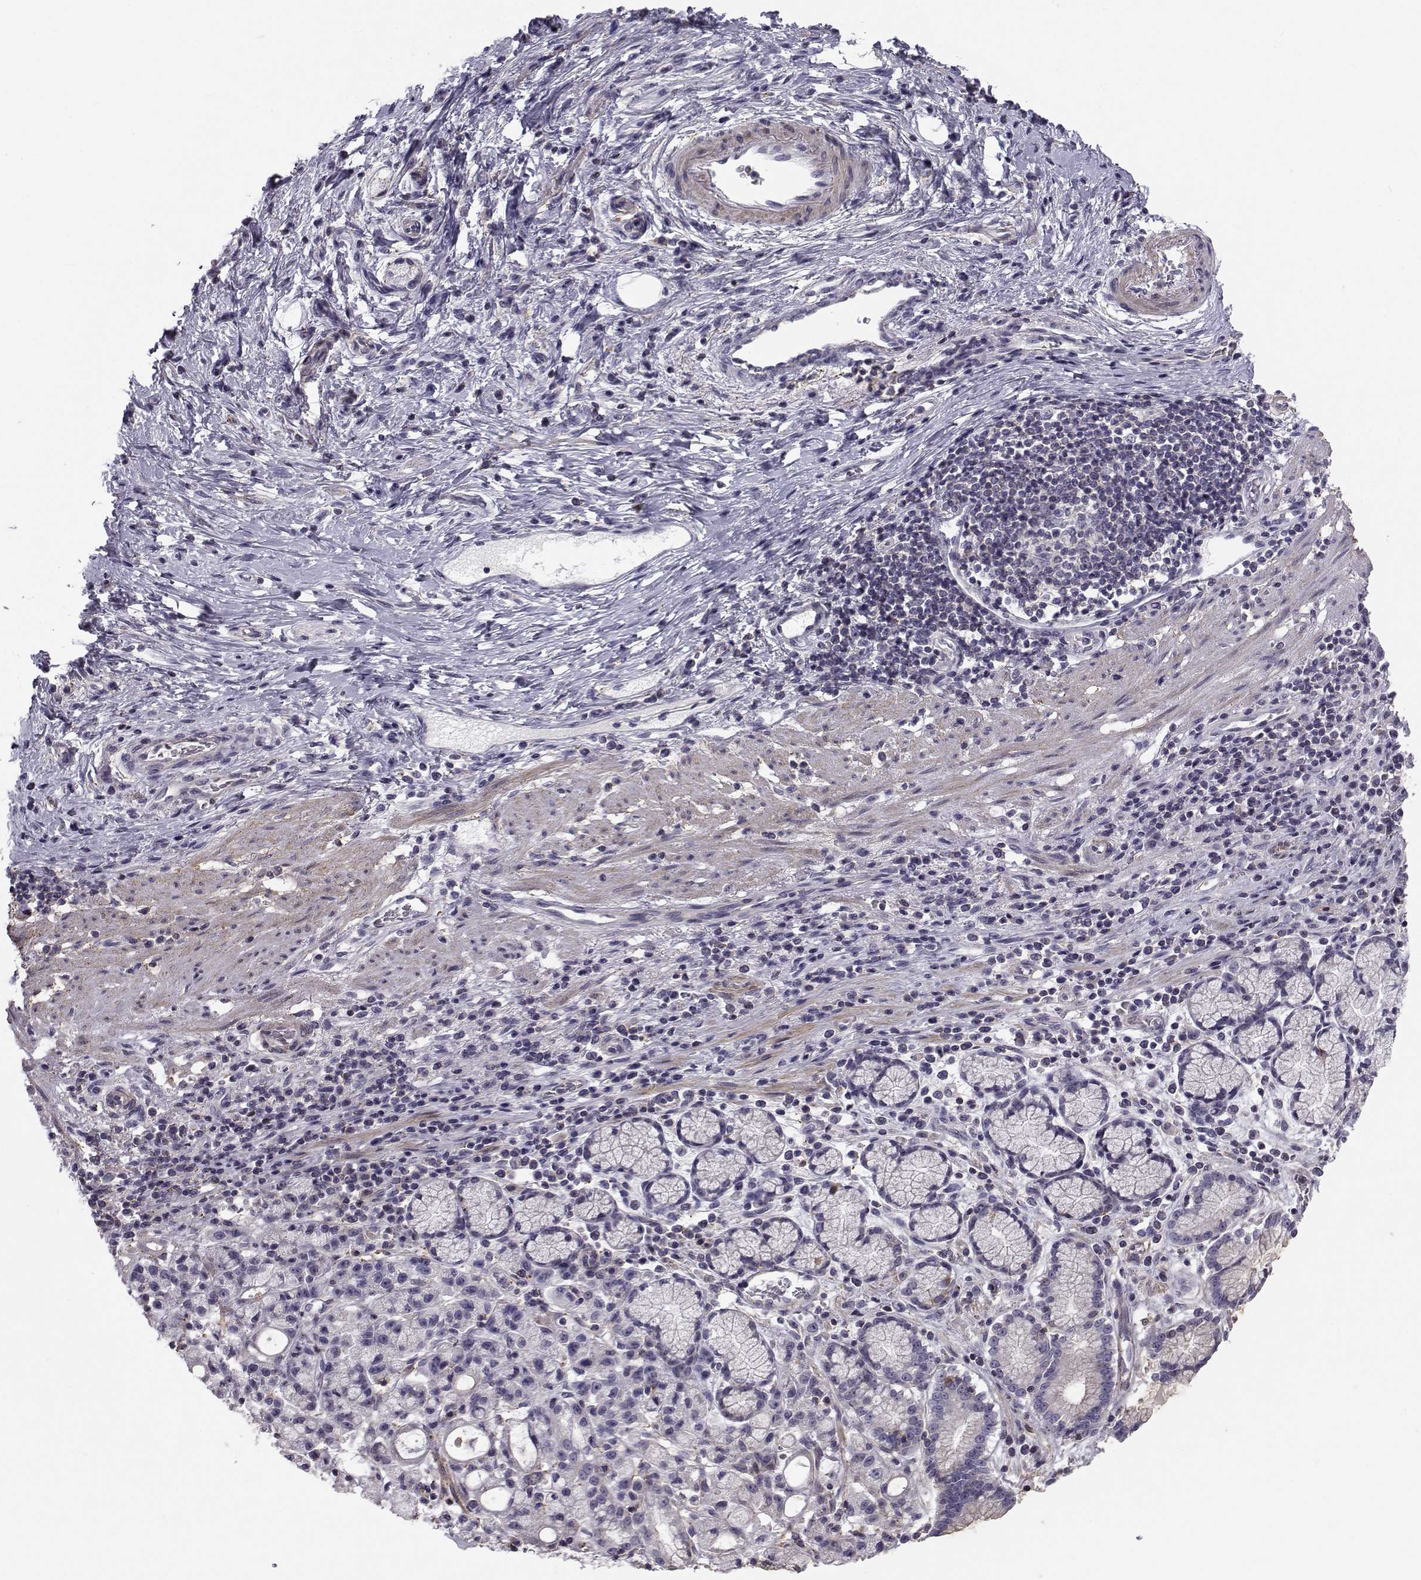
{"staining": {"intensity": "negative", "quantity": "none", "location": "none"}, "tissue": "stomach cancer", "cell_type": "Tumor cells", "image_type": "cancer", "snomed": [{"axis": "morphology", "description": "Adenocarcinoma, NOS"}, {"axis": "topography", "description": "Stomach"}], "caption": "This image is of stomach cancer (adenocarcinoma) stained with immunohistochemistry (IHC) to label a protein in brown with the nuclei are counter-stained blue. There is no positivity in tumor cells.", "gene": "LRRC27", "patient": {"sex": "male", "age": 58}}